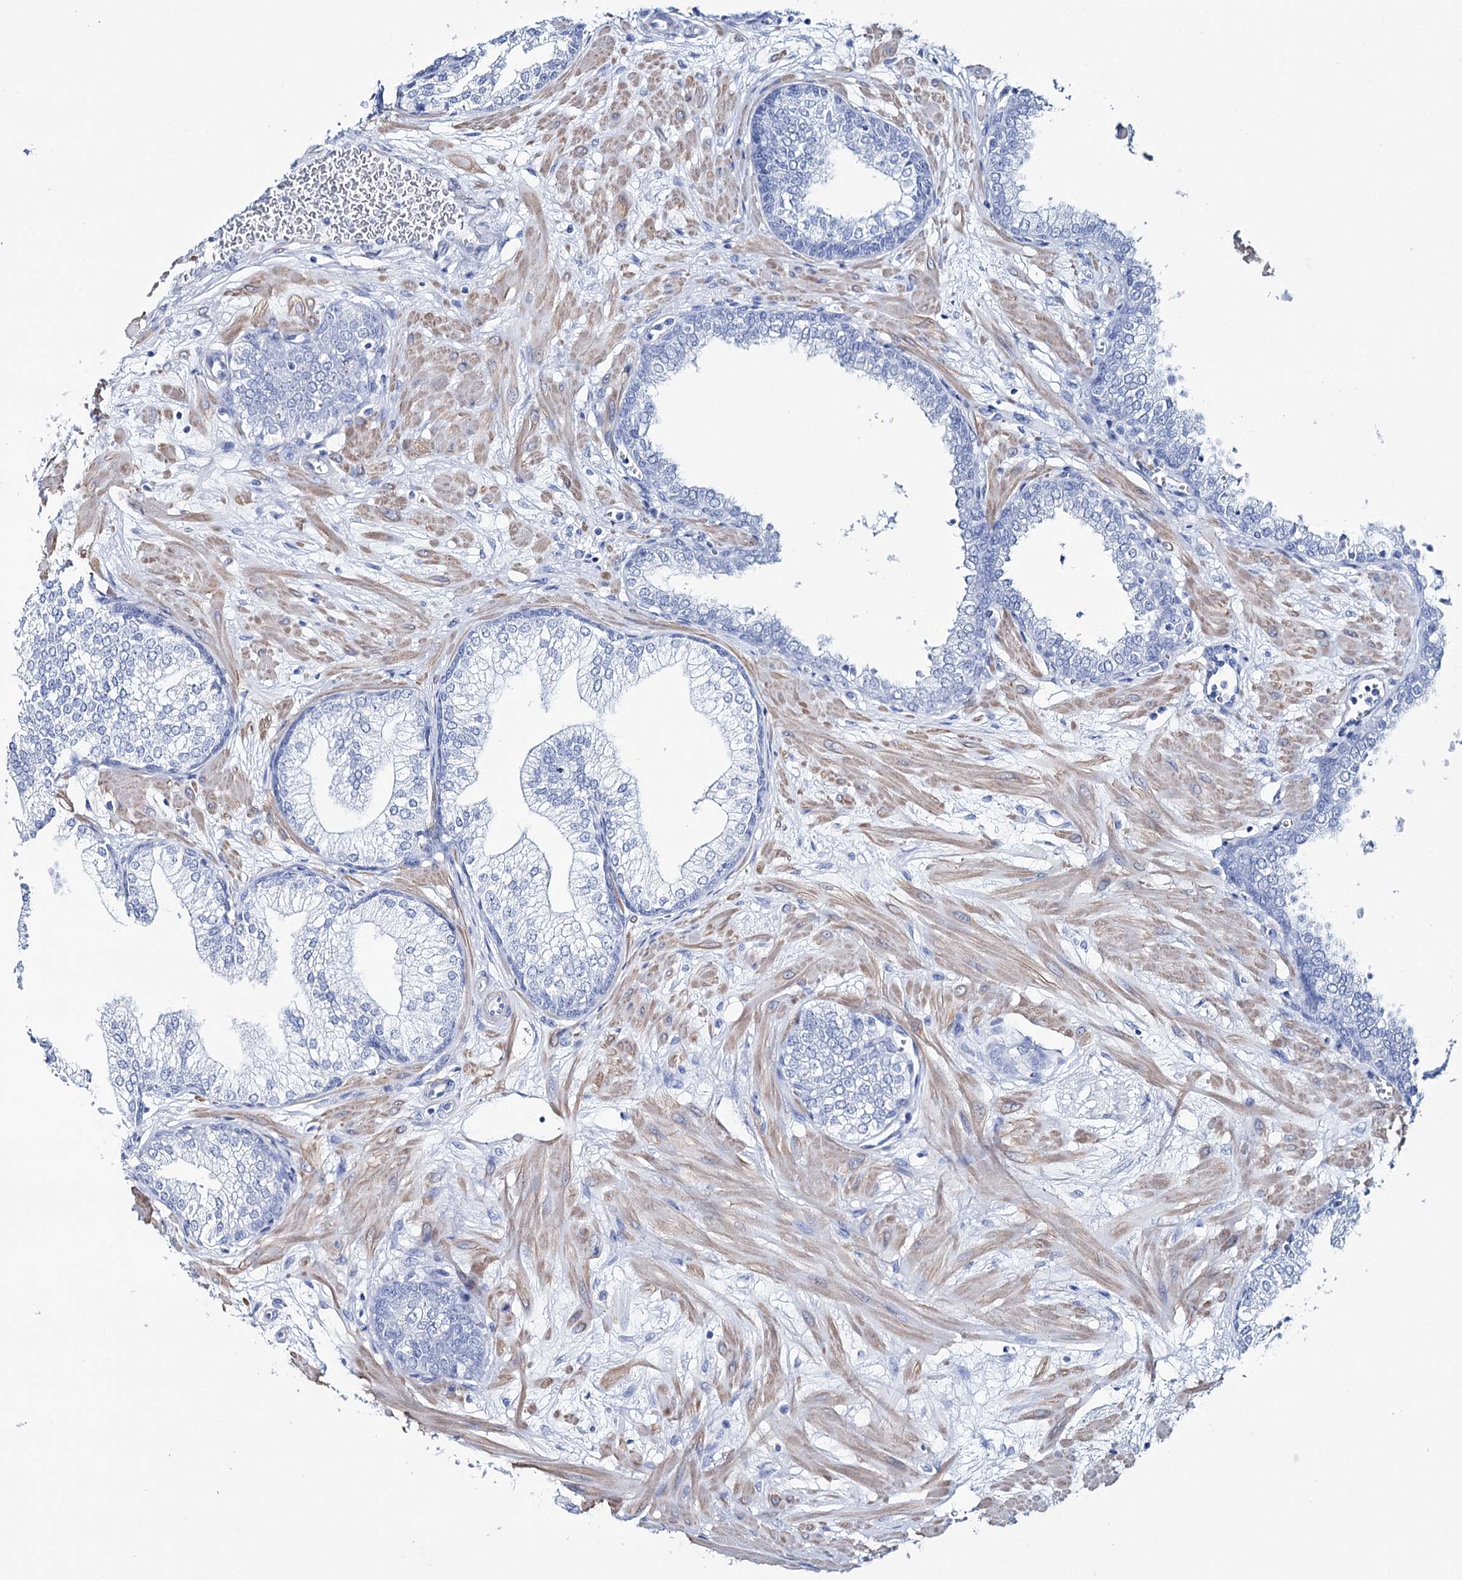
{"staining": {"intensity": "negative", "quantity": "none", "location": "none"}, "tissue": "prostate", "cell_type": "Glandular cells", "image_type": "normal", "snomed": [{"axis": "morphology", "description": "Normal tissue, NOS"}, {"axis": "morphology", "description": "Urothelial carcinoma, Low grade"}, {"axis": "topography", "description": "Urinary bladder"}, {"axis": "topography", "description": "Prostate"}], "caption": "The image reveals no significant positivity in glandular cells of prostate. (Immunohistochemistry, brightfield microscopy, high magnification).", "gene": "CSN3", "patient": {"sex": "male", "age": 60}}